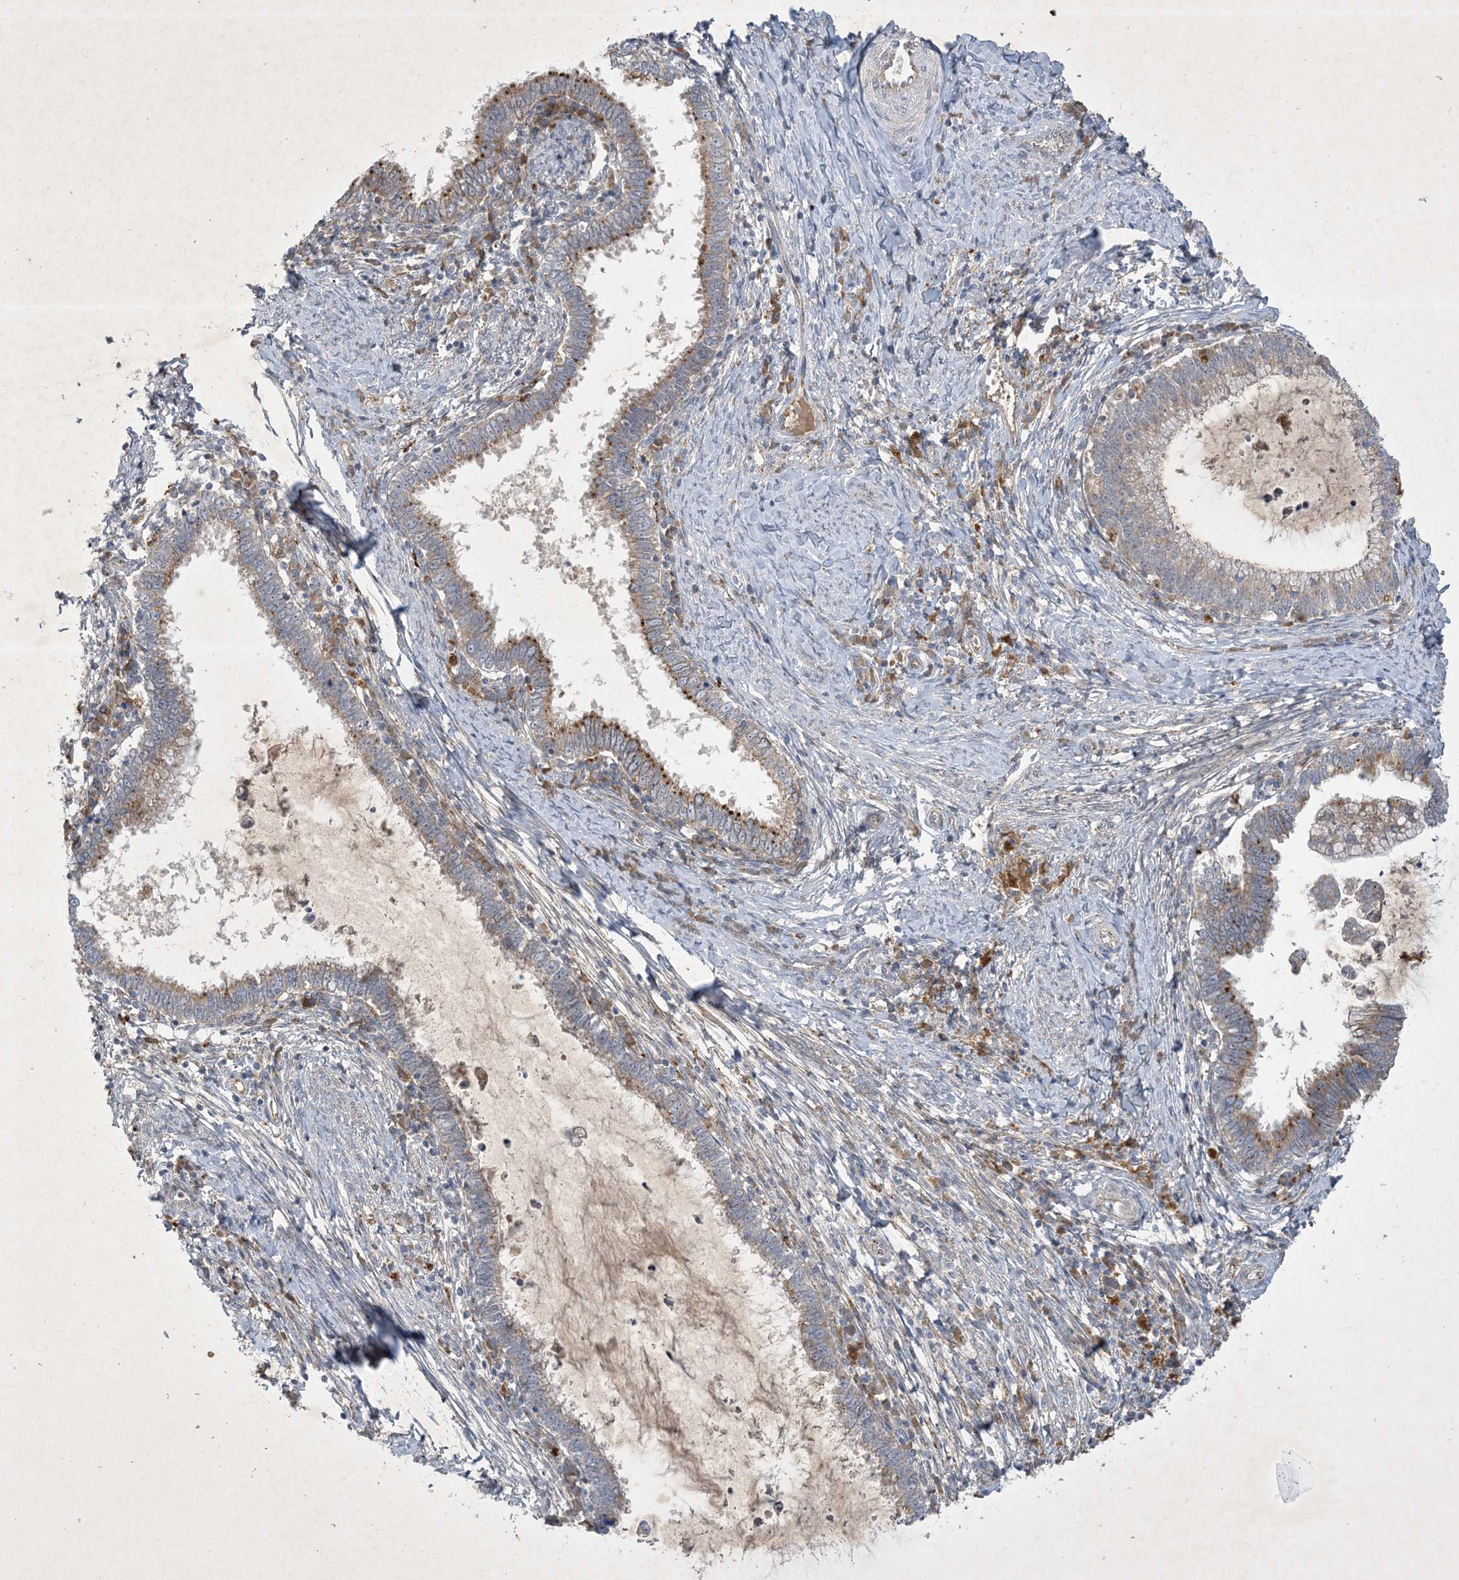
{"staining": {"intensity": "moderate", "quantity": "25%-75%", "location": "cytoplasmic/membranous"}, "tissue": "cervical cancer", "cell_type": "Tumor cells", "image_type": "cancer", "snomed": [{"axis": "morphology", "description": "Adenocarcinoma, NOS"}, {"axis": "topography", "description": "Cervix"}], "caption": "Immunohistochemistry (IHC) of human cervical cancer shows medium levels of moderate cytoplasmic/membranous staining in about 25%-75% of tumor cells. (DAB IHC, brown staining for protein, blue staining for nuclei).", "gene": "MRPS18A", "patient": {"sex": "female", "age": 36}}